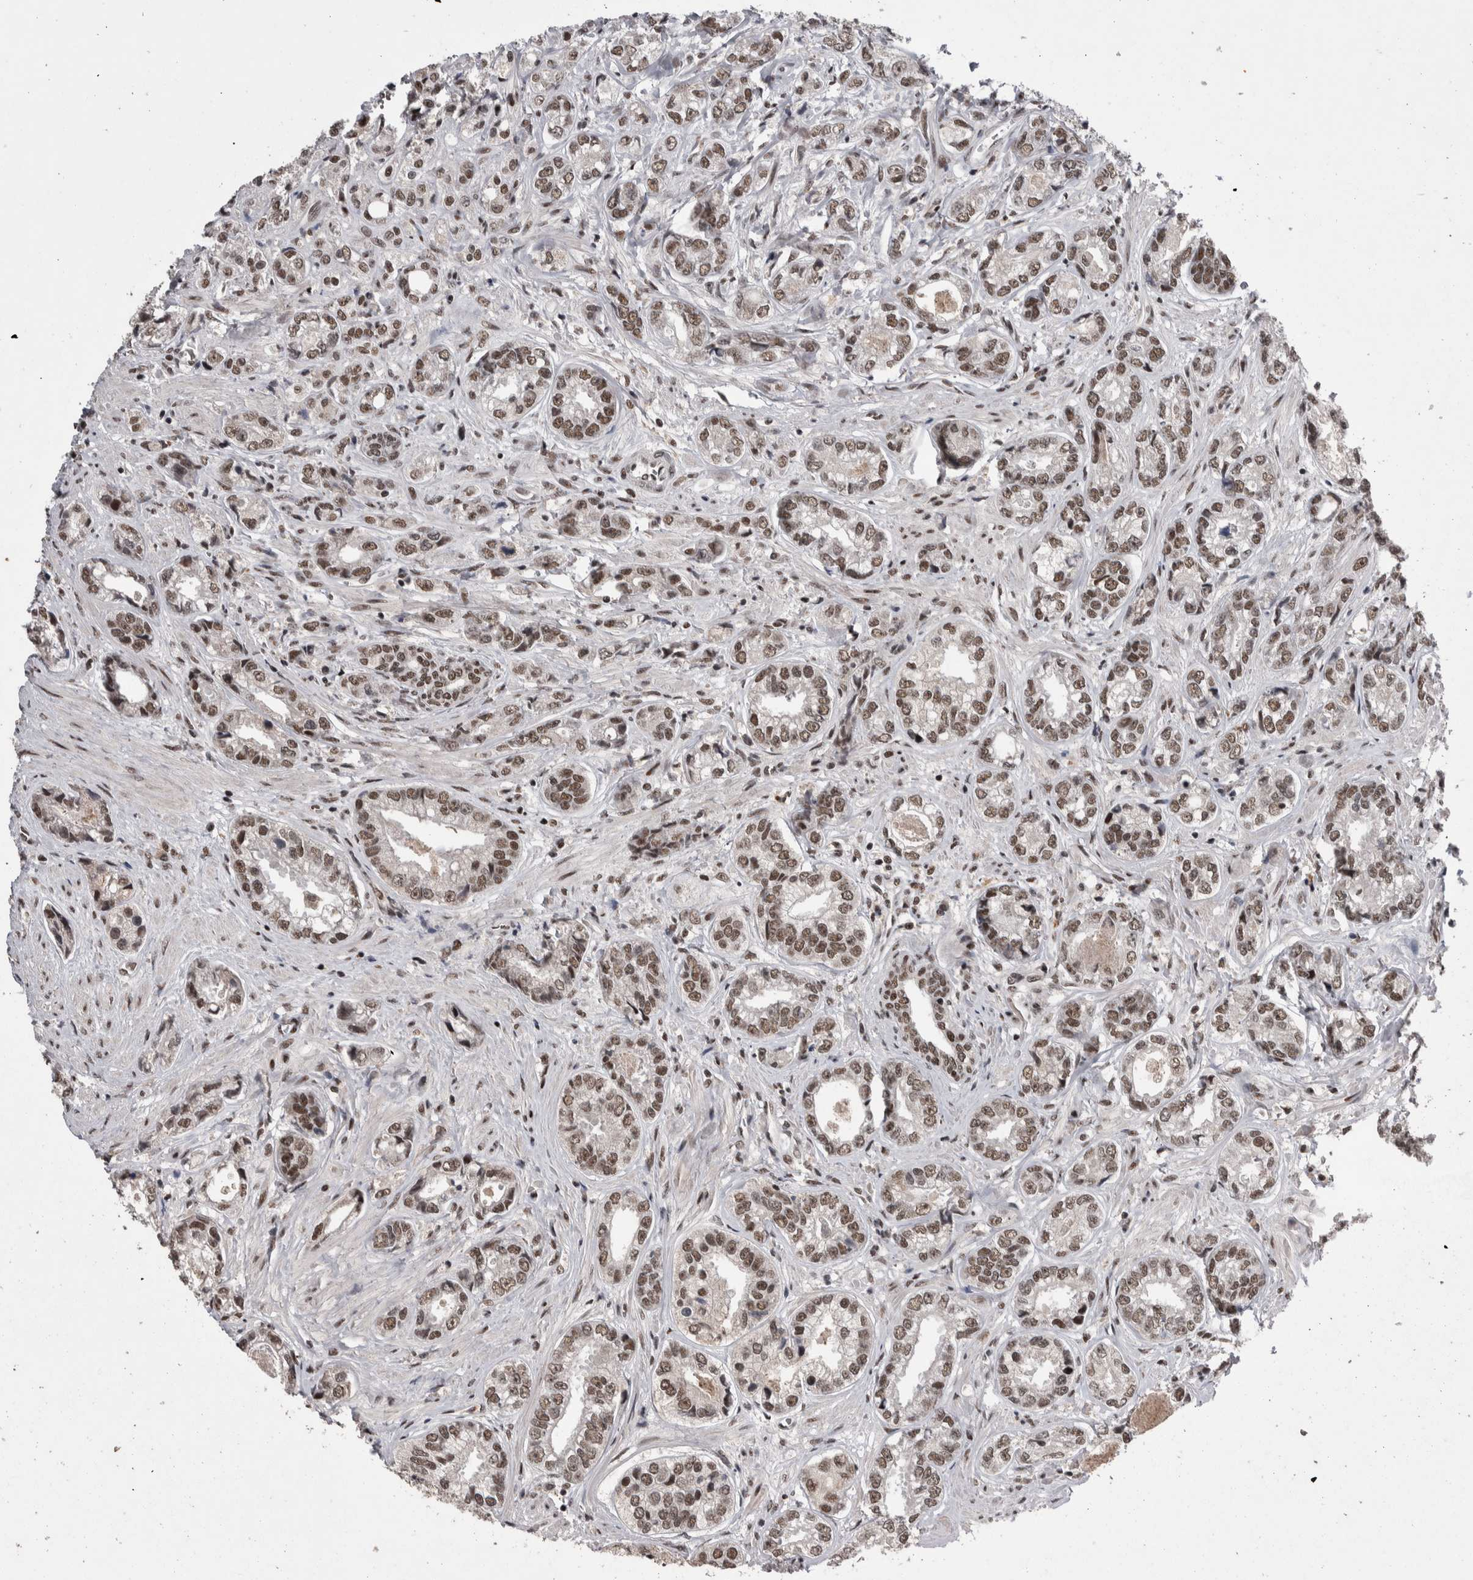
{"staining": {"intensity": "moderate", "quantity": ">75%", "location": "nuclear"}, "tissue": "prostate cancer", "cell_type": "Tumor cells", "image_type": "cancer", "snomed": [{"axis": "morphology", "description": "Adenocarcinoma, High grade"}, {"axis": "topography", "description": "Prostate"}], "caption": "Protein expression analysis of human prostate high-grade adenocarcinoma reveals moderate nuclear positivity in approximately >75% of tumor cells.", "gene": "DMTF1", "patient": {"sex": "male", "age": 61}}